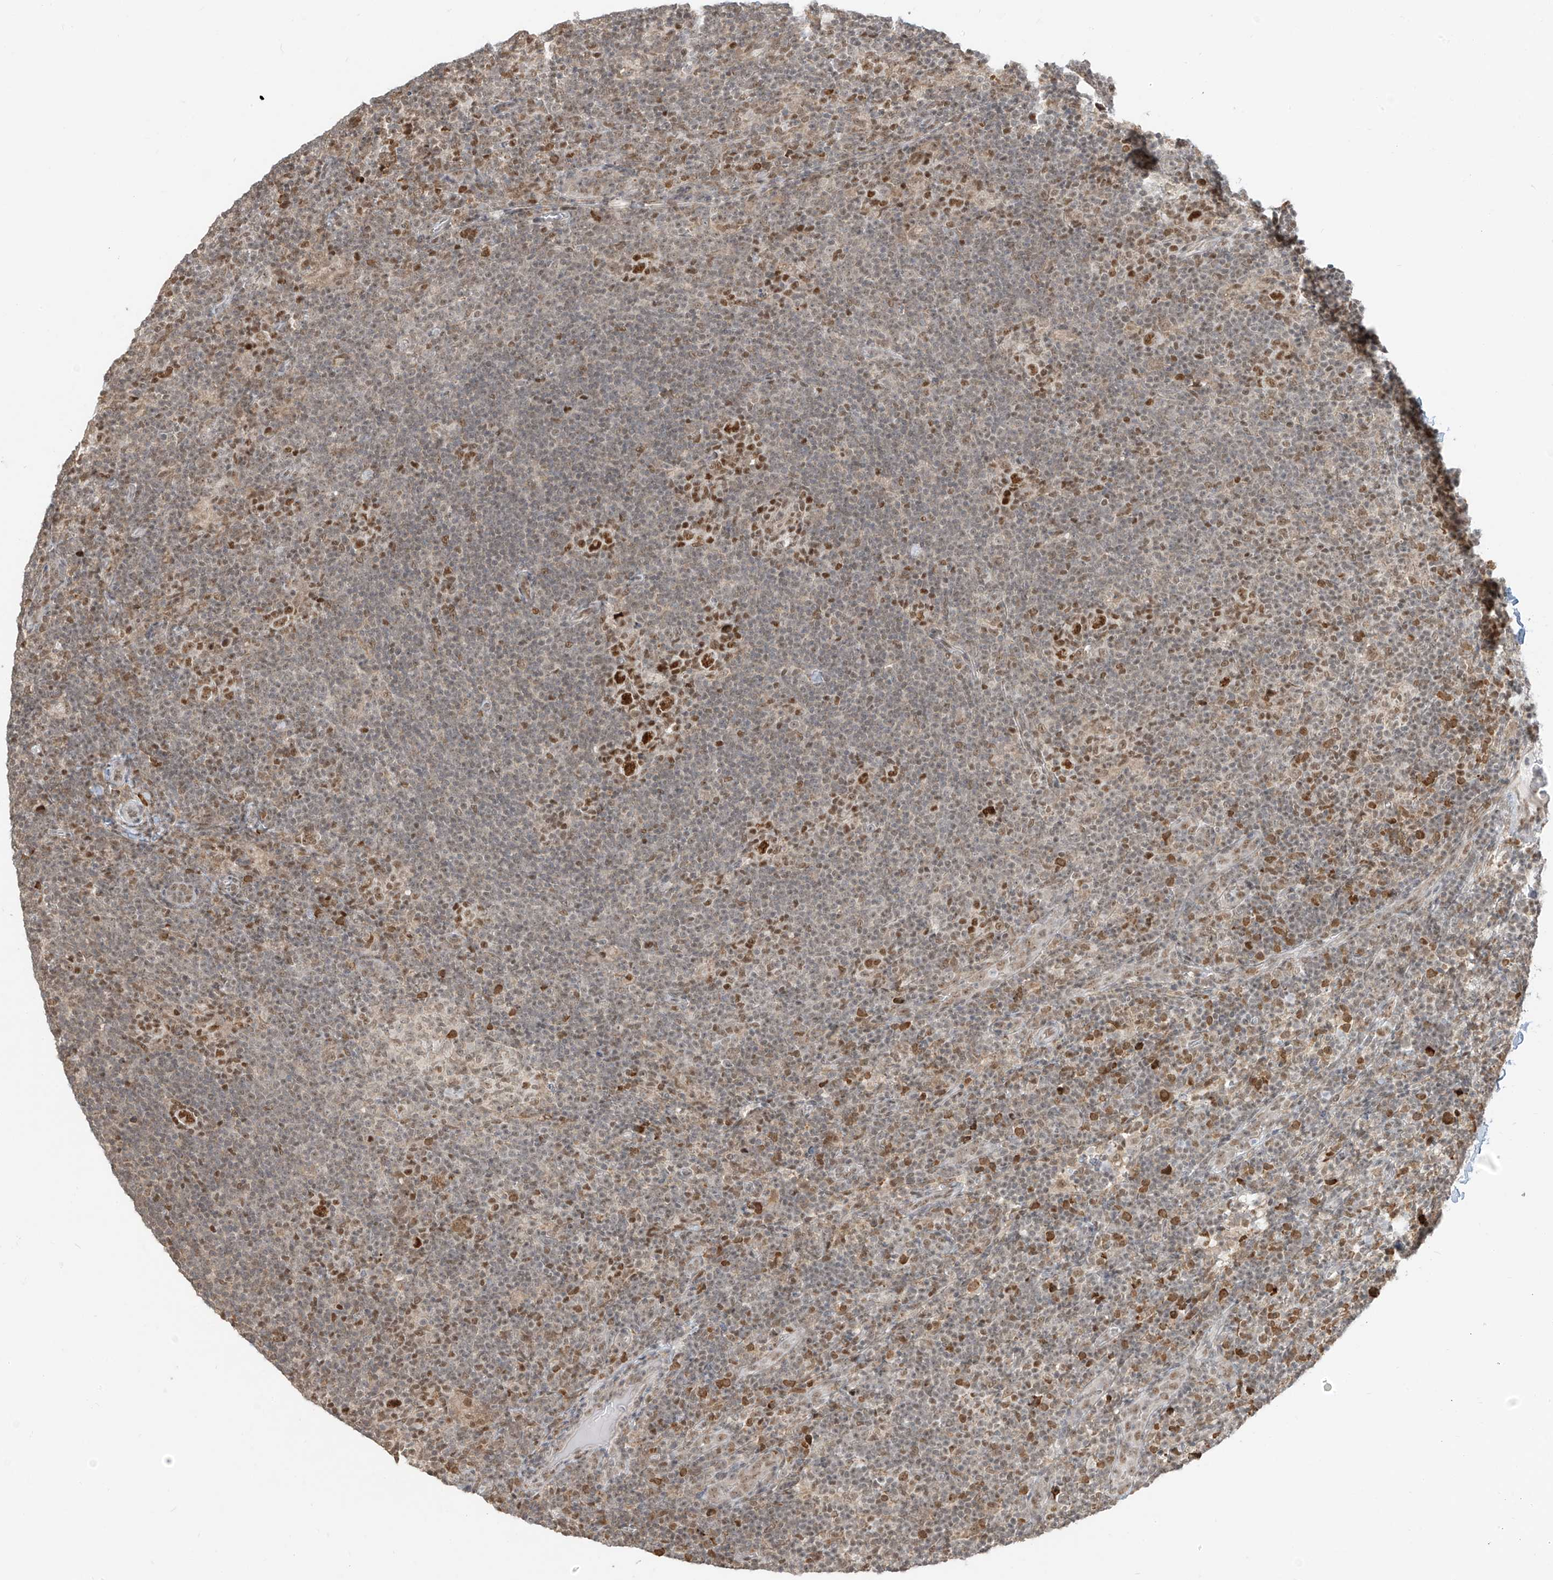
{"staining": {"intensity": "strong", "quantity": ">75%", "location": "nuclear"}, "tissue": "lymphoma", "cell_type": "Tumor cells", "image_type": "cancer", "snomed": [{"axis": "morphology", "description": "Hodgkin's disease, NOS"}, {"axis": "topography", "description": "Lymph node"}], "caption": "Protein staining of lymphoma tissue exhibits strong nuclear staining in about >75% of tumor cells.", "gene": "ZMYM2", "patient": {"sex": "female", "age": 57}}